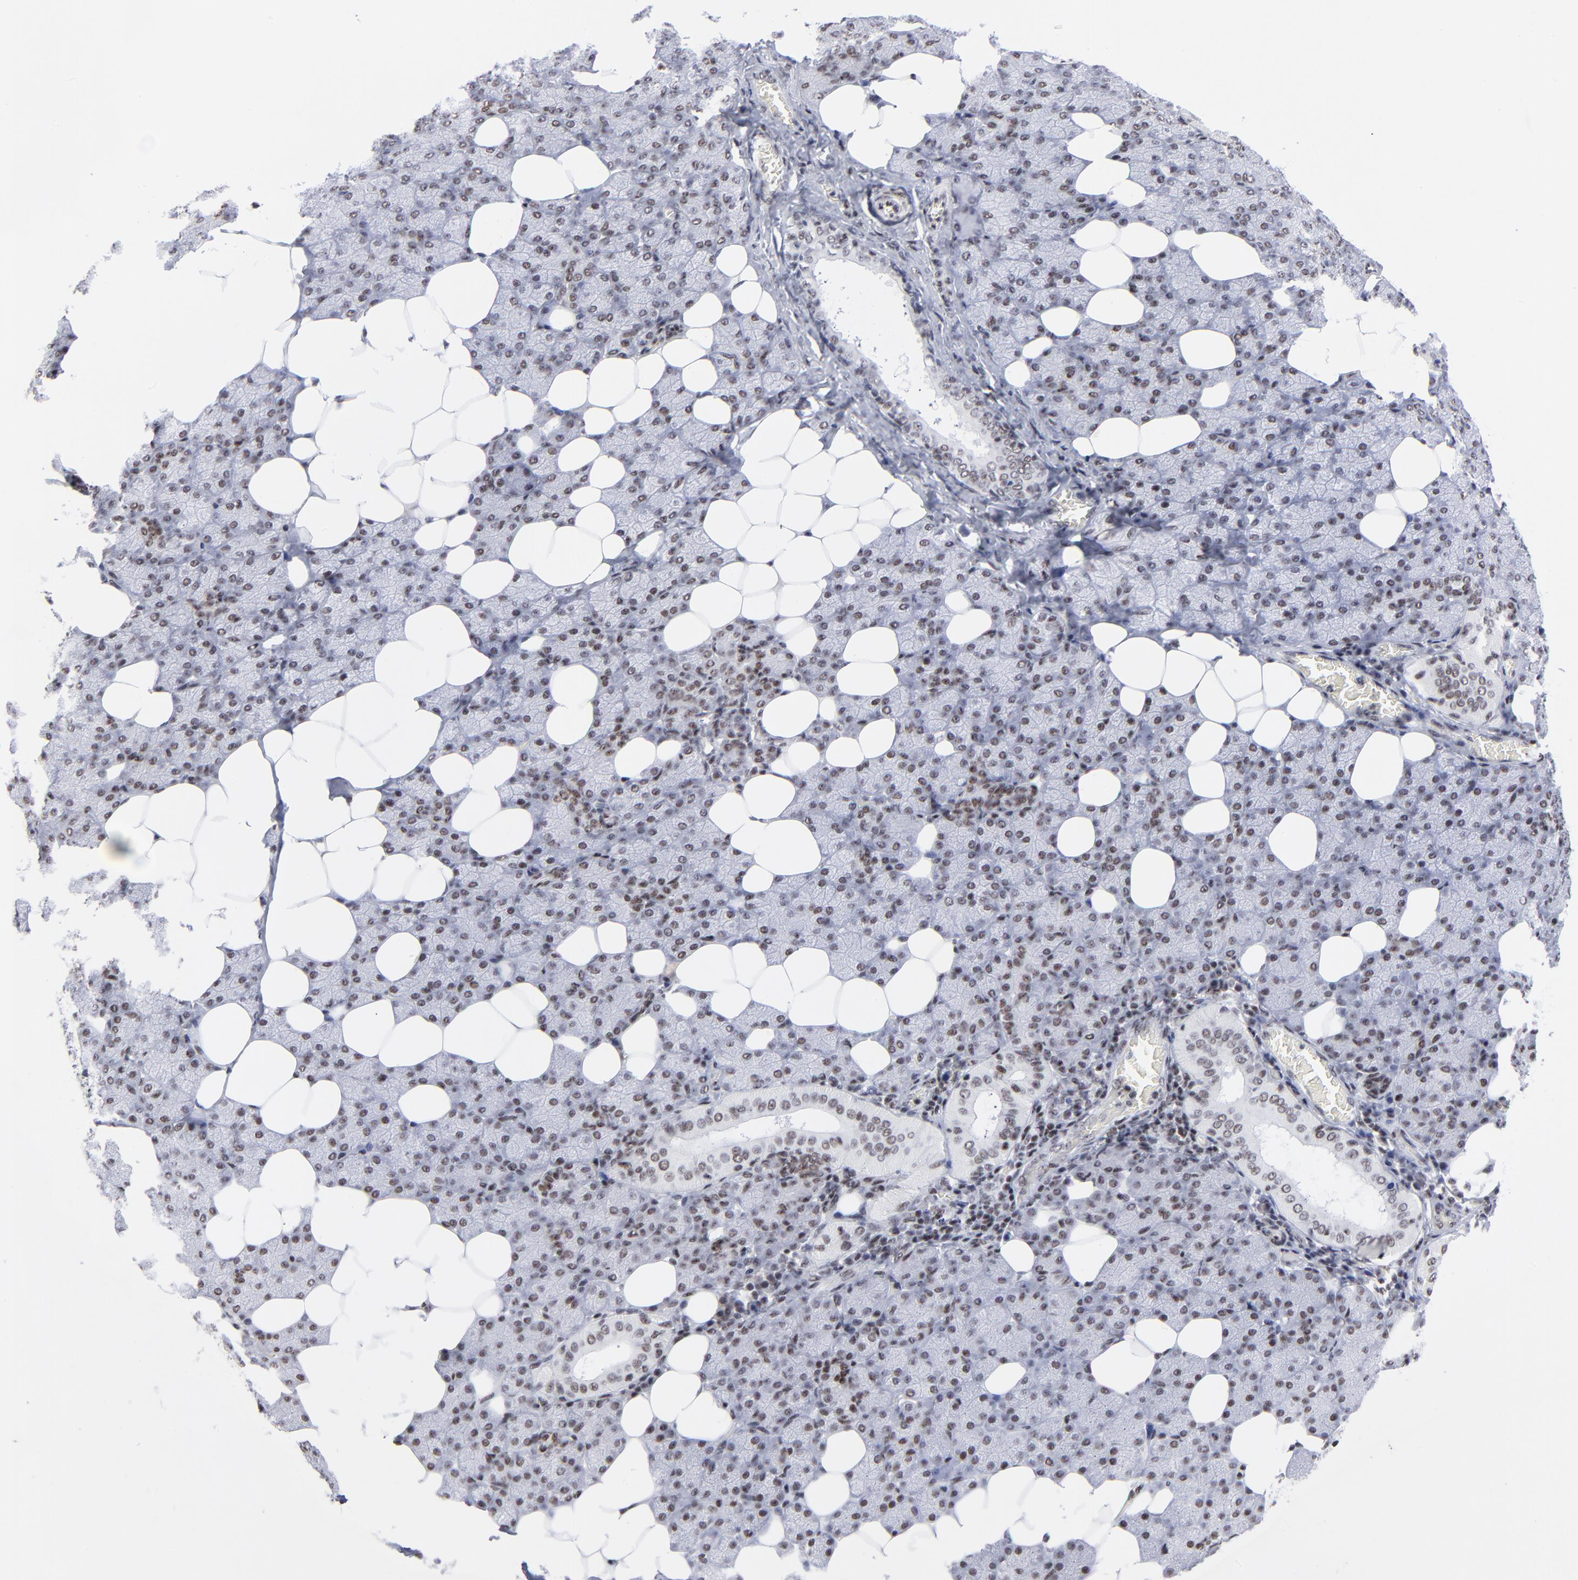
{"staining": {"intensity": "weak", "quantity": "25%-75%", "location": "nuclear"}, "tissue": "salivary gland", "cell_type": "Glandular cells", "image_type": "normal", "snomed": [{"axis": "morphology", "description": "Normal tissue, NOS"}, {"axis": "topography", "description": "Lymph node"}, {"axis": "topography", "description": "Salivary gland"}], "caption": "A high-resolution photomicrograph shows immunohistochemistry staining of normal salivary gland, which displays weak nuclear staining in approximately 25%-75% of glandular cells.", "gene": "SP2", "patient": {"sex": "male", "age": 8}}